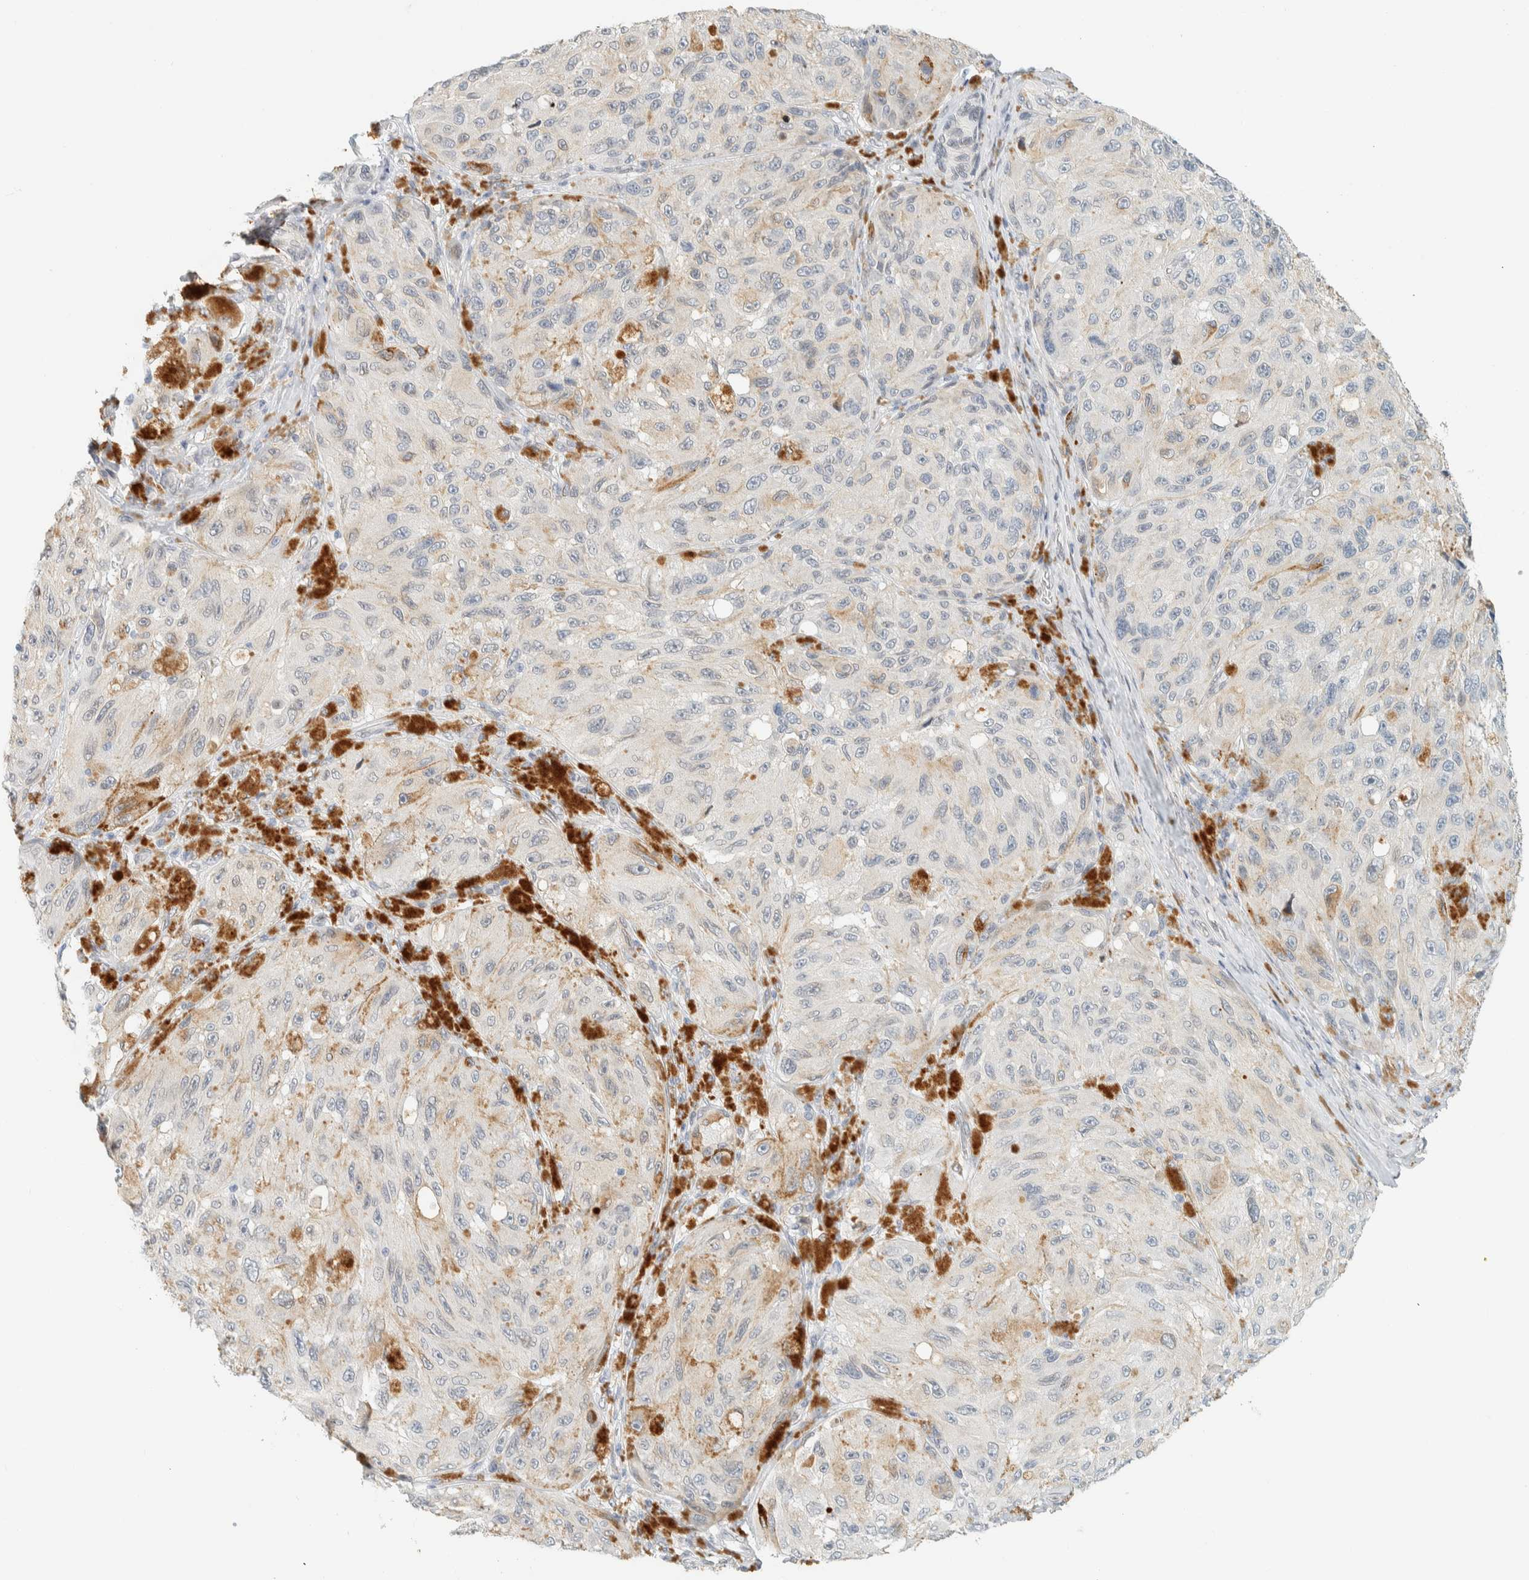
{"staining": {"intensity": "negative", "quantity": "none", "location": "none"}, "tissue": "melanoma", "cell_type": "Tumor cells", "image_type": "cancer", "snomed": [{"axis": "morphology", "description": "Malignant melanoma, NOS"}, {"axis": "topography", "description": "Skin"}], "caption": "IHC photomicrograph of neoplastic tissue: human malignant melanoma stained with DAB shows no significant protein expression in tumor cells. (Stains: DAB IHC with hematoxylin counter stain, Microscopy: brightfield microscopy at high magnification).", "gene": "C1QTNF12", "patient": {"sex": "female", "age": 73}}